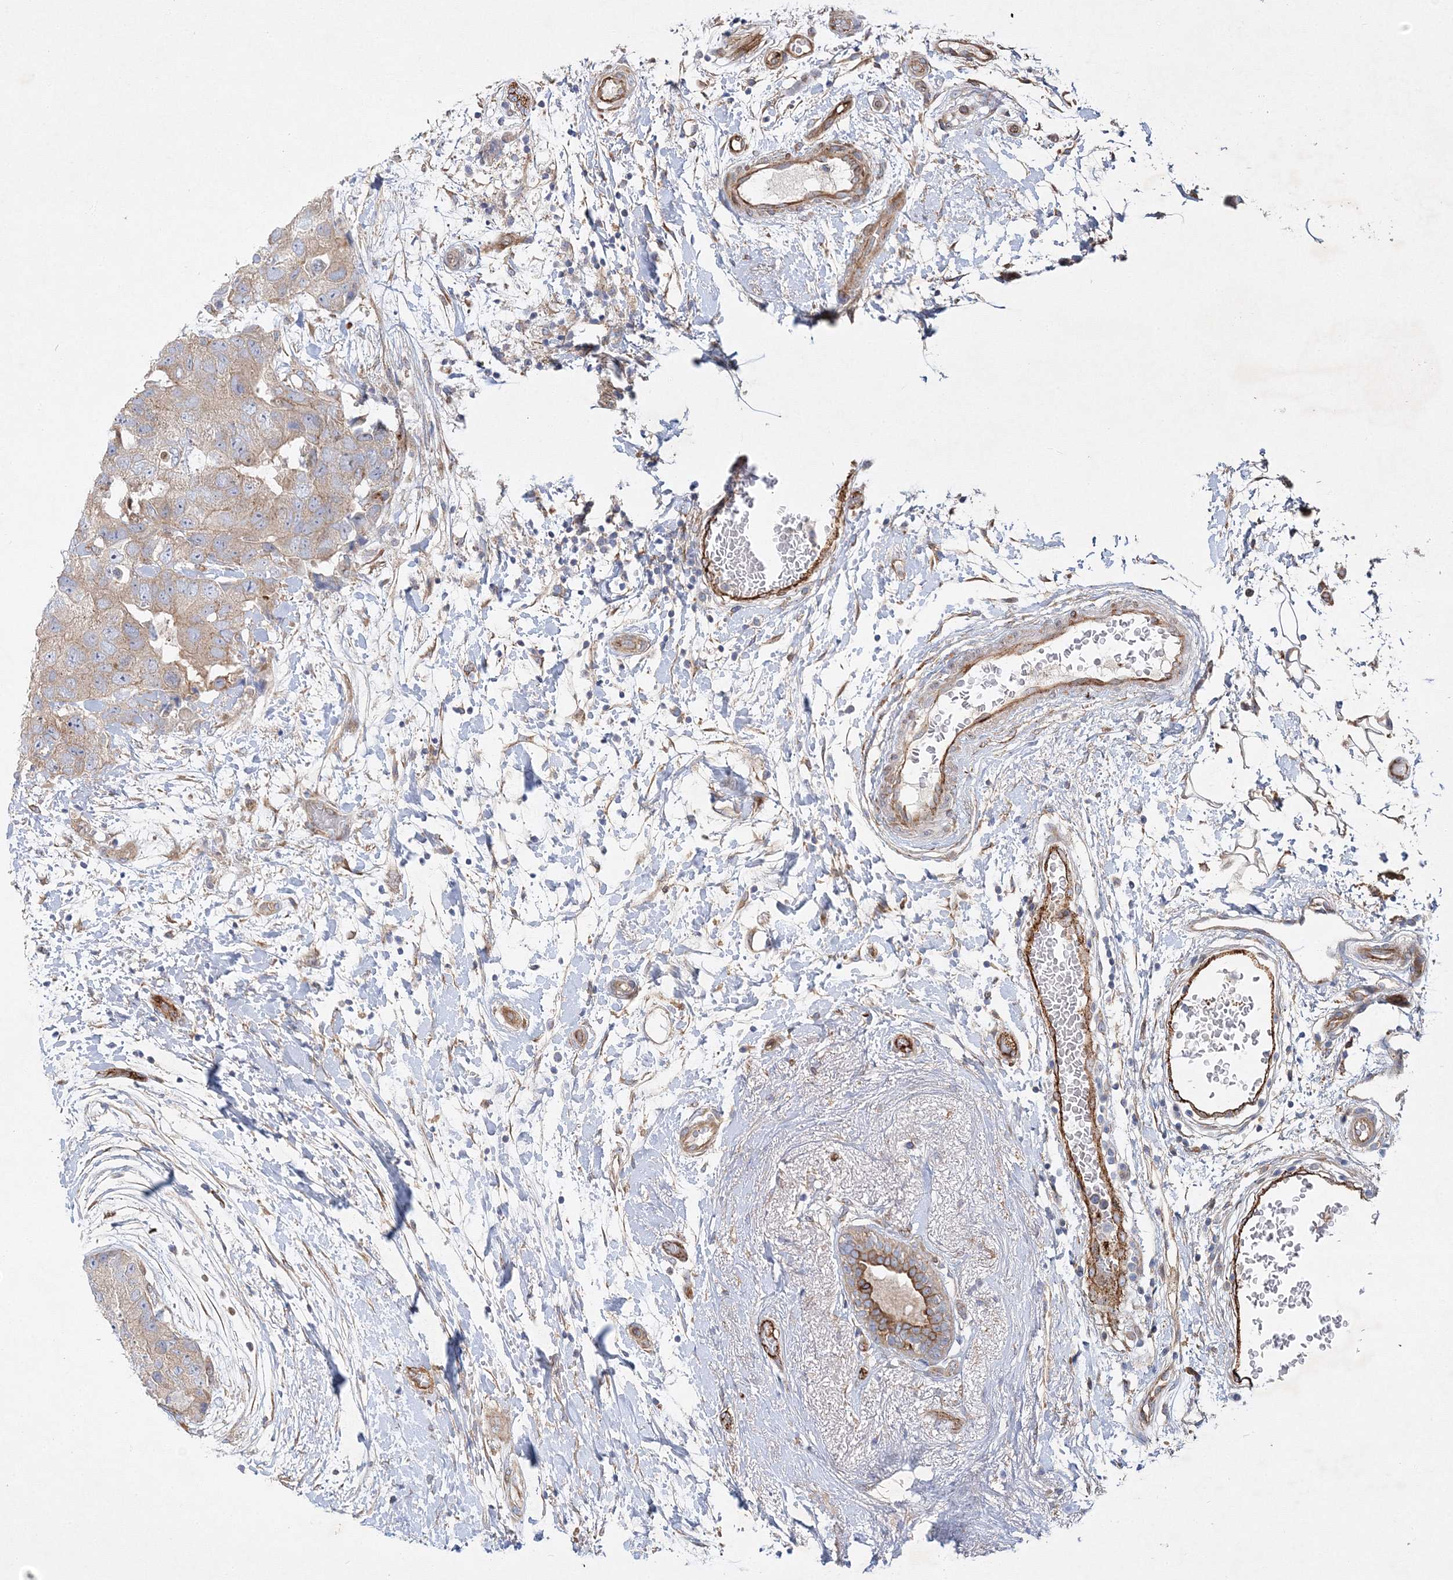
{"staining": {"intensity": "weak", "quantity": ">75%", "location": "cytoplasmic/membranous"}, "tissue": "breast cancer", "cell_type": "Tumor cells", "image_type": "cancer", "snomed": [{"axis": "morphology", "description": "Duct carcinoma"}, {"axis": "topography", "description": "Breast"}], "caption": "An immunohistochemistry micrograph of tumor tissue is shown. Protein staining in brown highlights weak cytoplasmic/membranous positivity in invasive ductal carcinoma (breast) within tumor cells.", "gene": "ZFYVE16", "patient": {"sex": "female", "age": 62}}